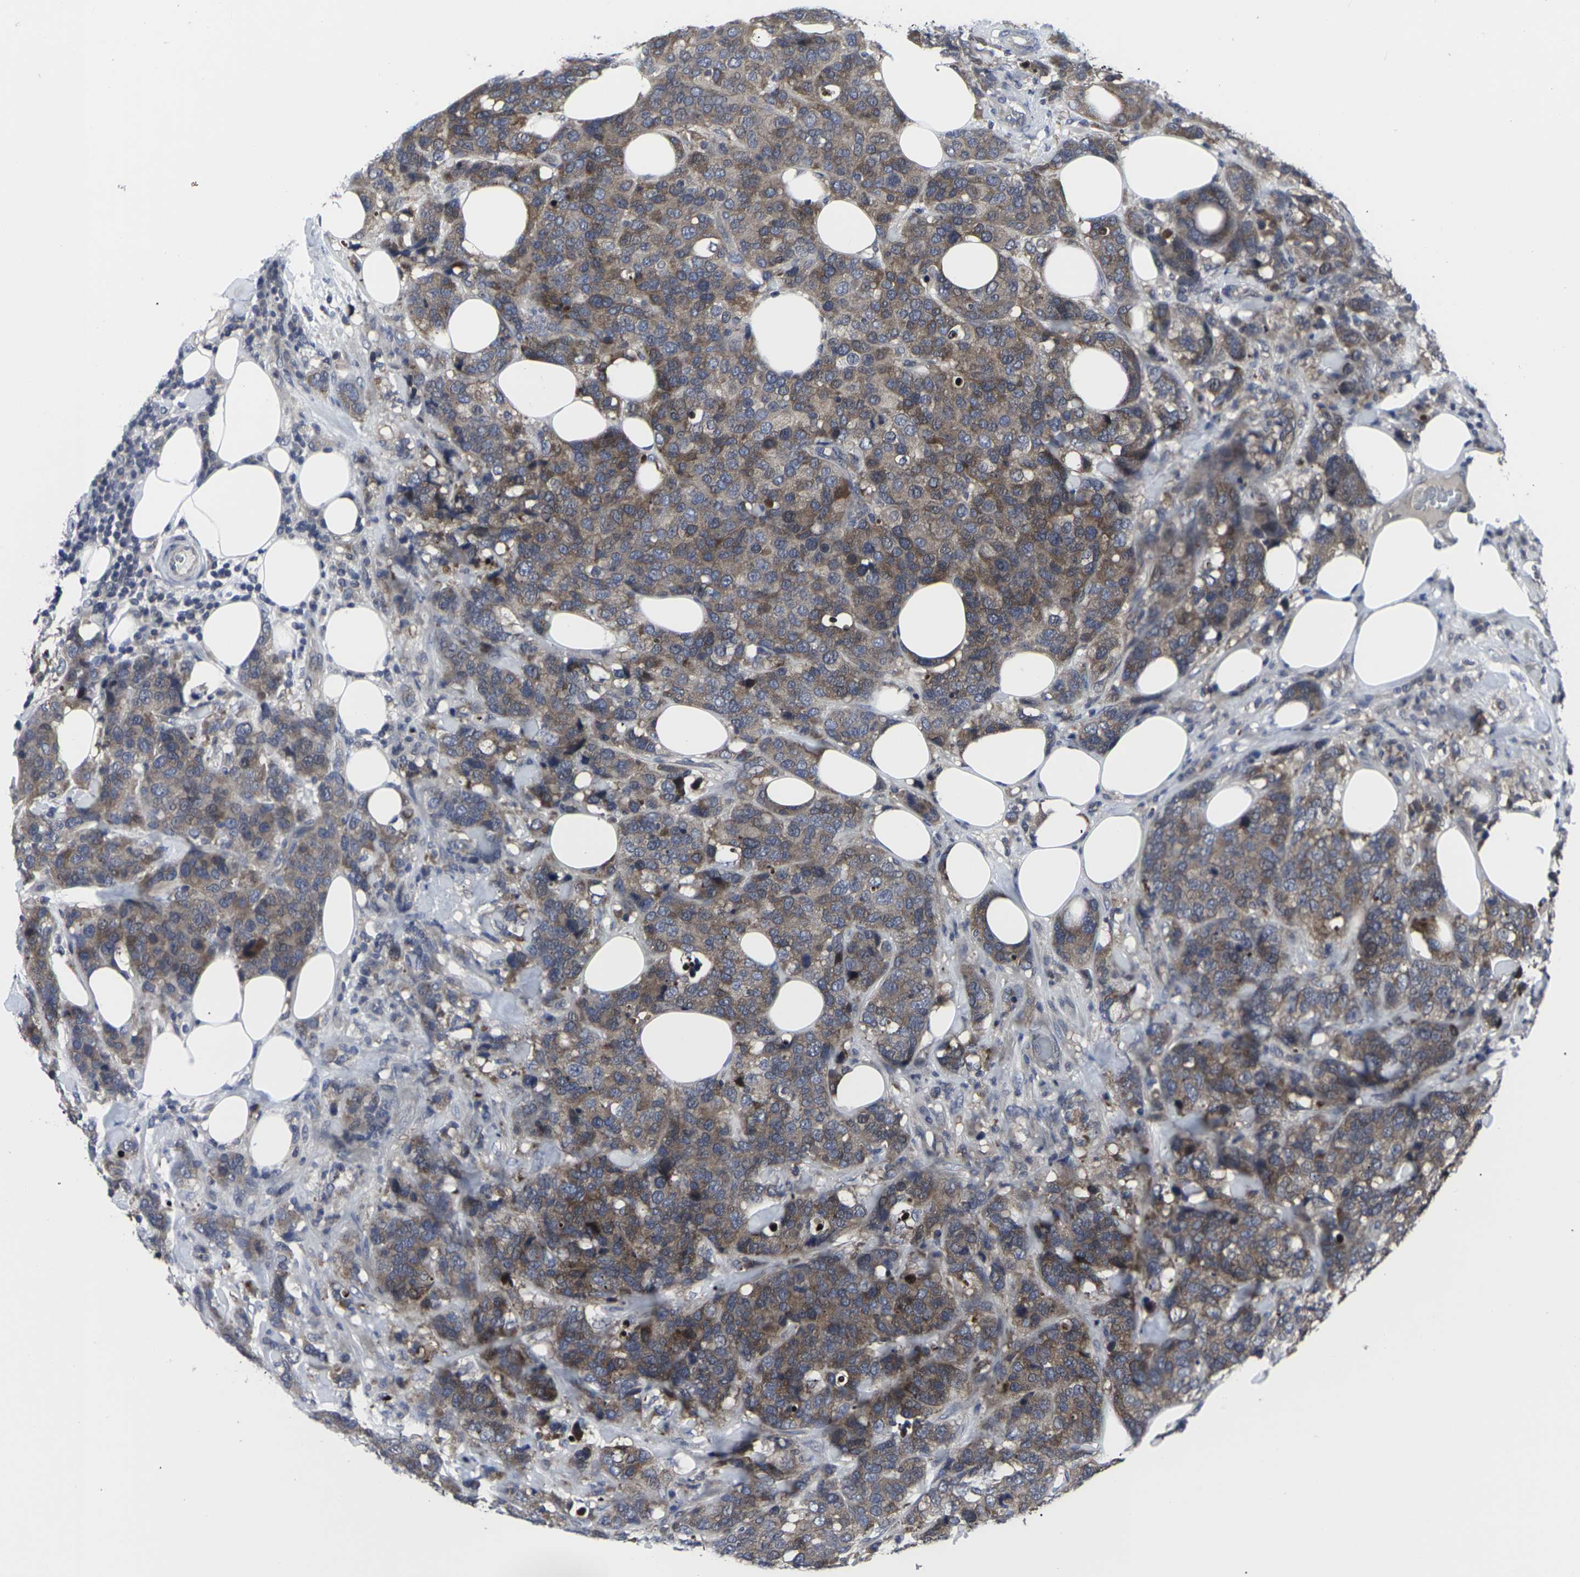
{"staining": {"intensity": "moderate", "quantity": ">75%", "location": "cytoplasmic/membranous"}, "tissue": "breast cancer", "cell_type": "Tumor cells", "image_type": "cancer", "snomed": [{"axis": "morphology", "description": "Lobular carcinoma"}, {"axis": "topography", "description": "Breast"}], "caption": "The immunohistochemical stain labels moderate cytoplasmic/membranous positivity in tumor cells of lobular carcinoma (breast) tissue. (Stains: DAB (3,3'-diaminobenzidine) in brown, nuclei in blue, Microscopy: brightfield microscopy at high magnification).", "gene": "HPRT1", "patient": {"sex": "female", "age": 59}}